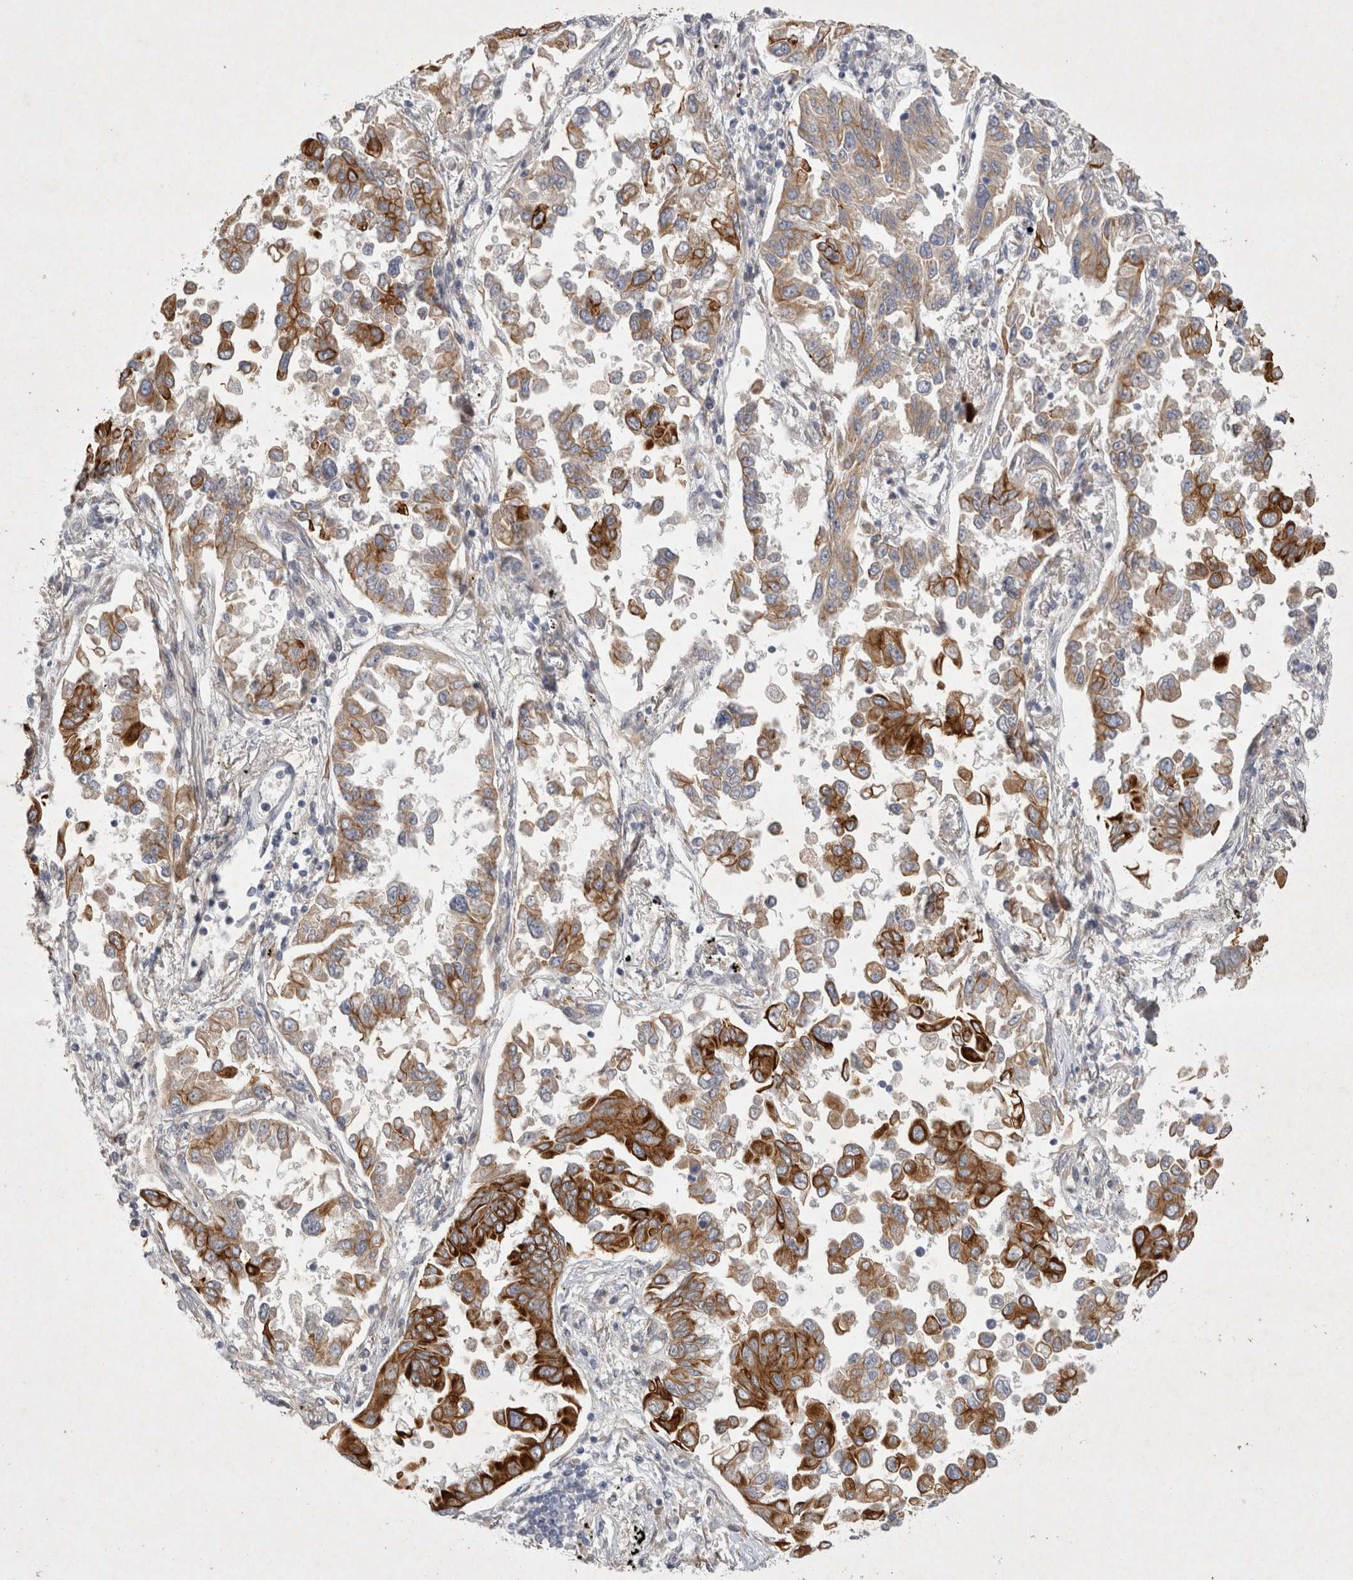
{"staining": {"intensity": "strong", "quantity": ">75%", "location": "cytoplasmic/membranous"}, "tissue": "lung cancer", "cell_type": "Tumor cells", "image_type": "cancer", "snomed": [{"axis": "morphology", "description": "Adenocarcinoma, NOS"}, {"axis": "topography", "description": "Lung"}], "caption": "This is a histology image of immunohistochemistry (IHC) staining of lung cancer, which shows strong expression in the cytoplasmic/membranous of tumor cells.", "gene": "BZW2", "patient": {"sex": "female", "age": 67}}